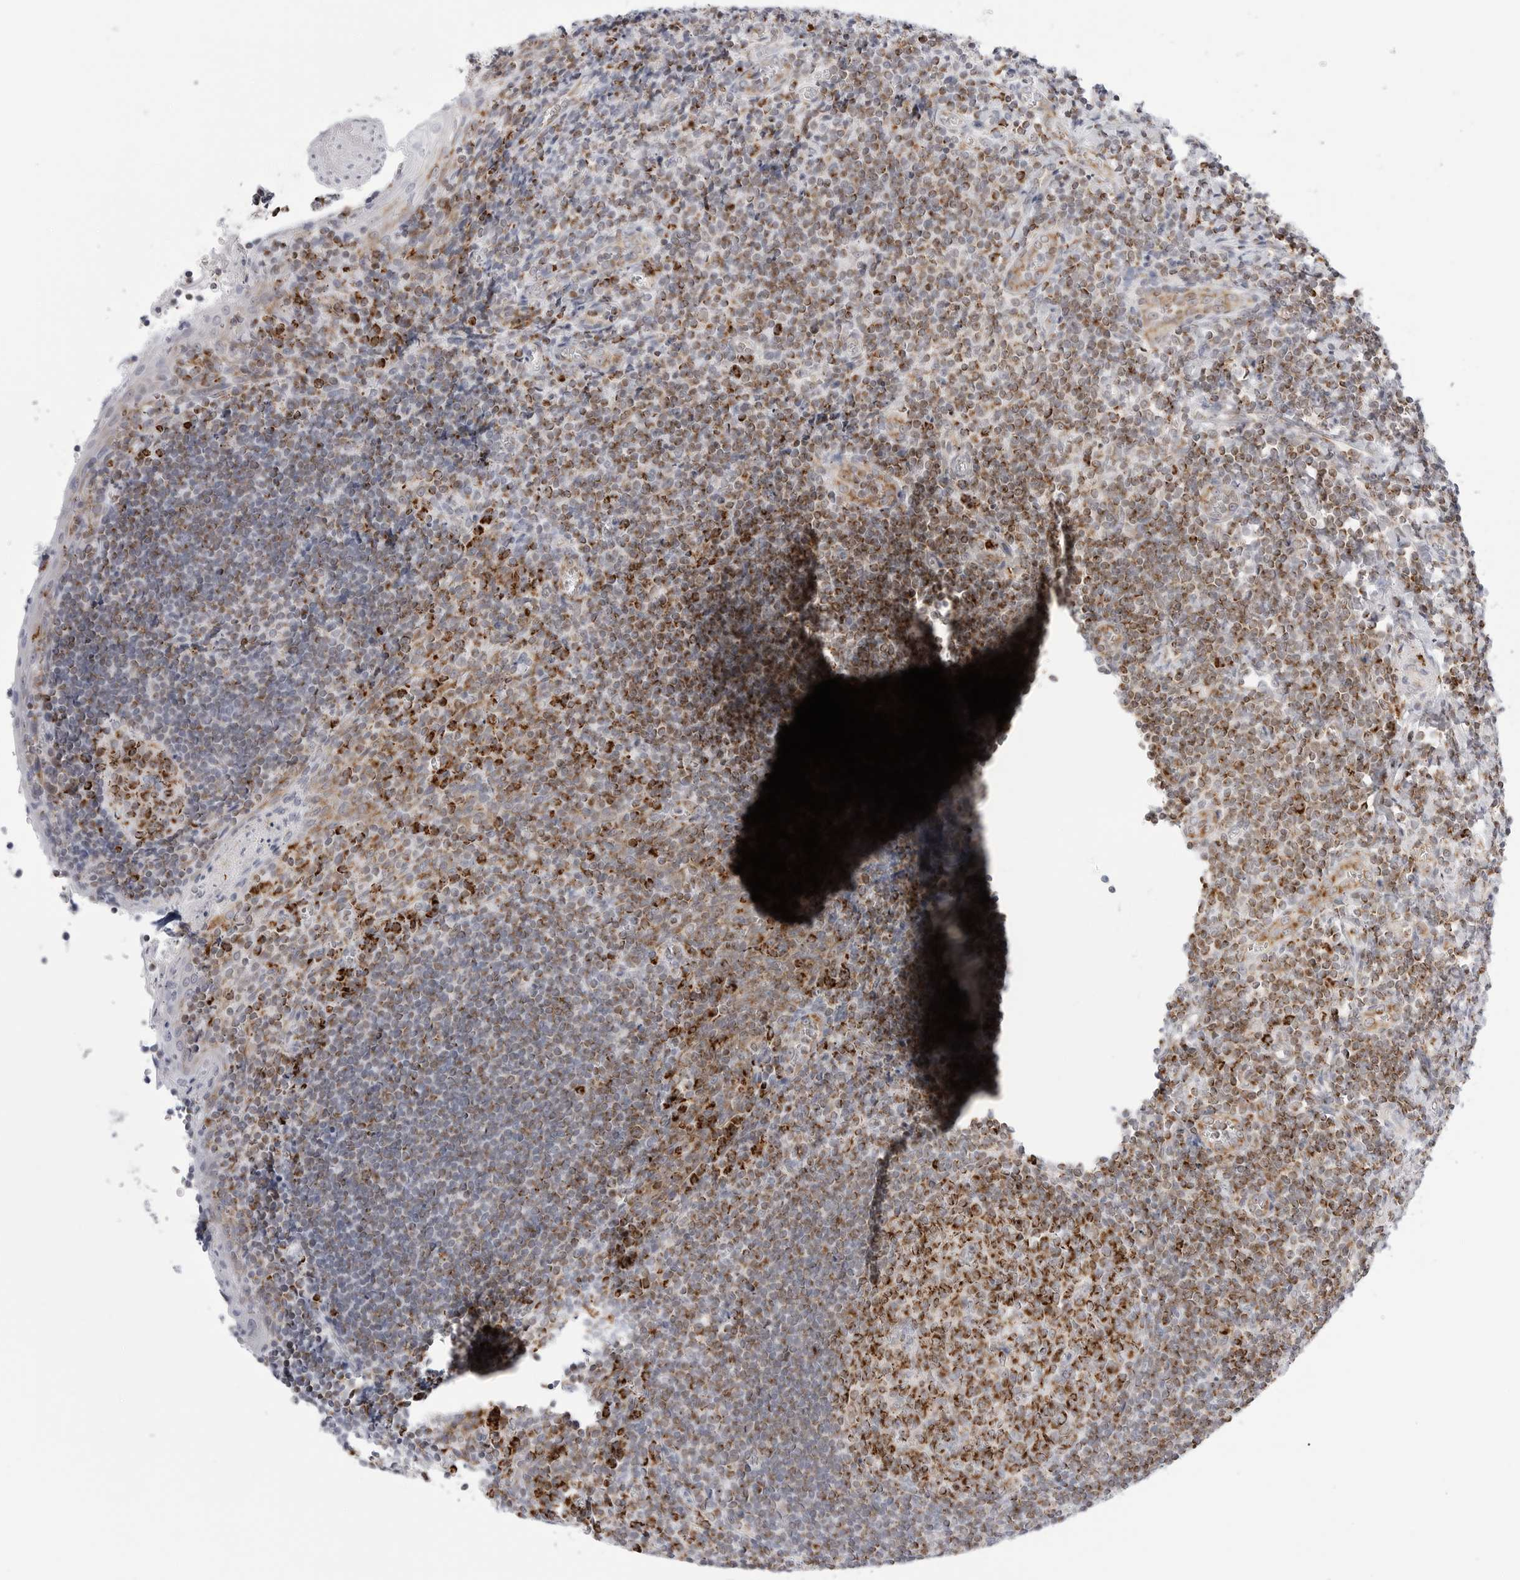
{"staining": {"intensity": "strong", "quantity": ">75%", "location": "cytoplasmic/membranous"}, "tissue": "tonsil", "cell_type": "Germinal center cells", "image_type": "normal", "snomed": [{"axis": "morphology", "description": "Normal tissue, NOS"}, {"axis": "topography", "description": "Tonsil"}], "caption": "Immunohistochemistry staining of normal tonsil, which shows high levels of strong cytoplasmic/membranous staining in about >75% of germinal center cells indicating strong cytoplasmic/membranous protein positivity. The staining was performed using DAB (brown) for protein detection and nuclei were counterstained in hematoxylin (blue).", "gene": "ATP5IF1", "patient": {"sex": "male", "age": 27}}